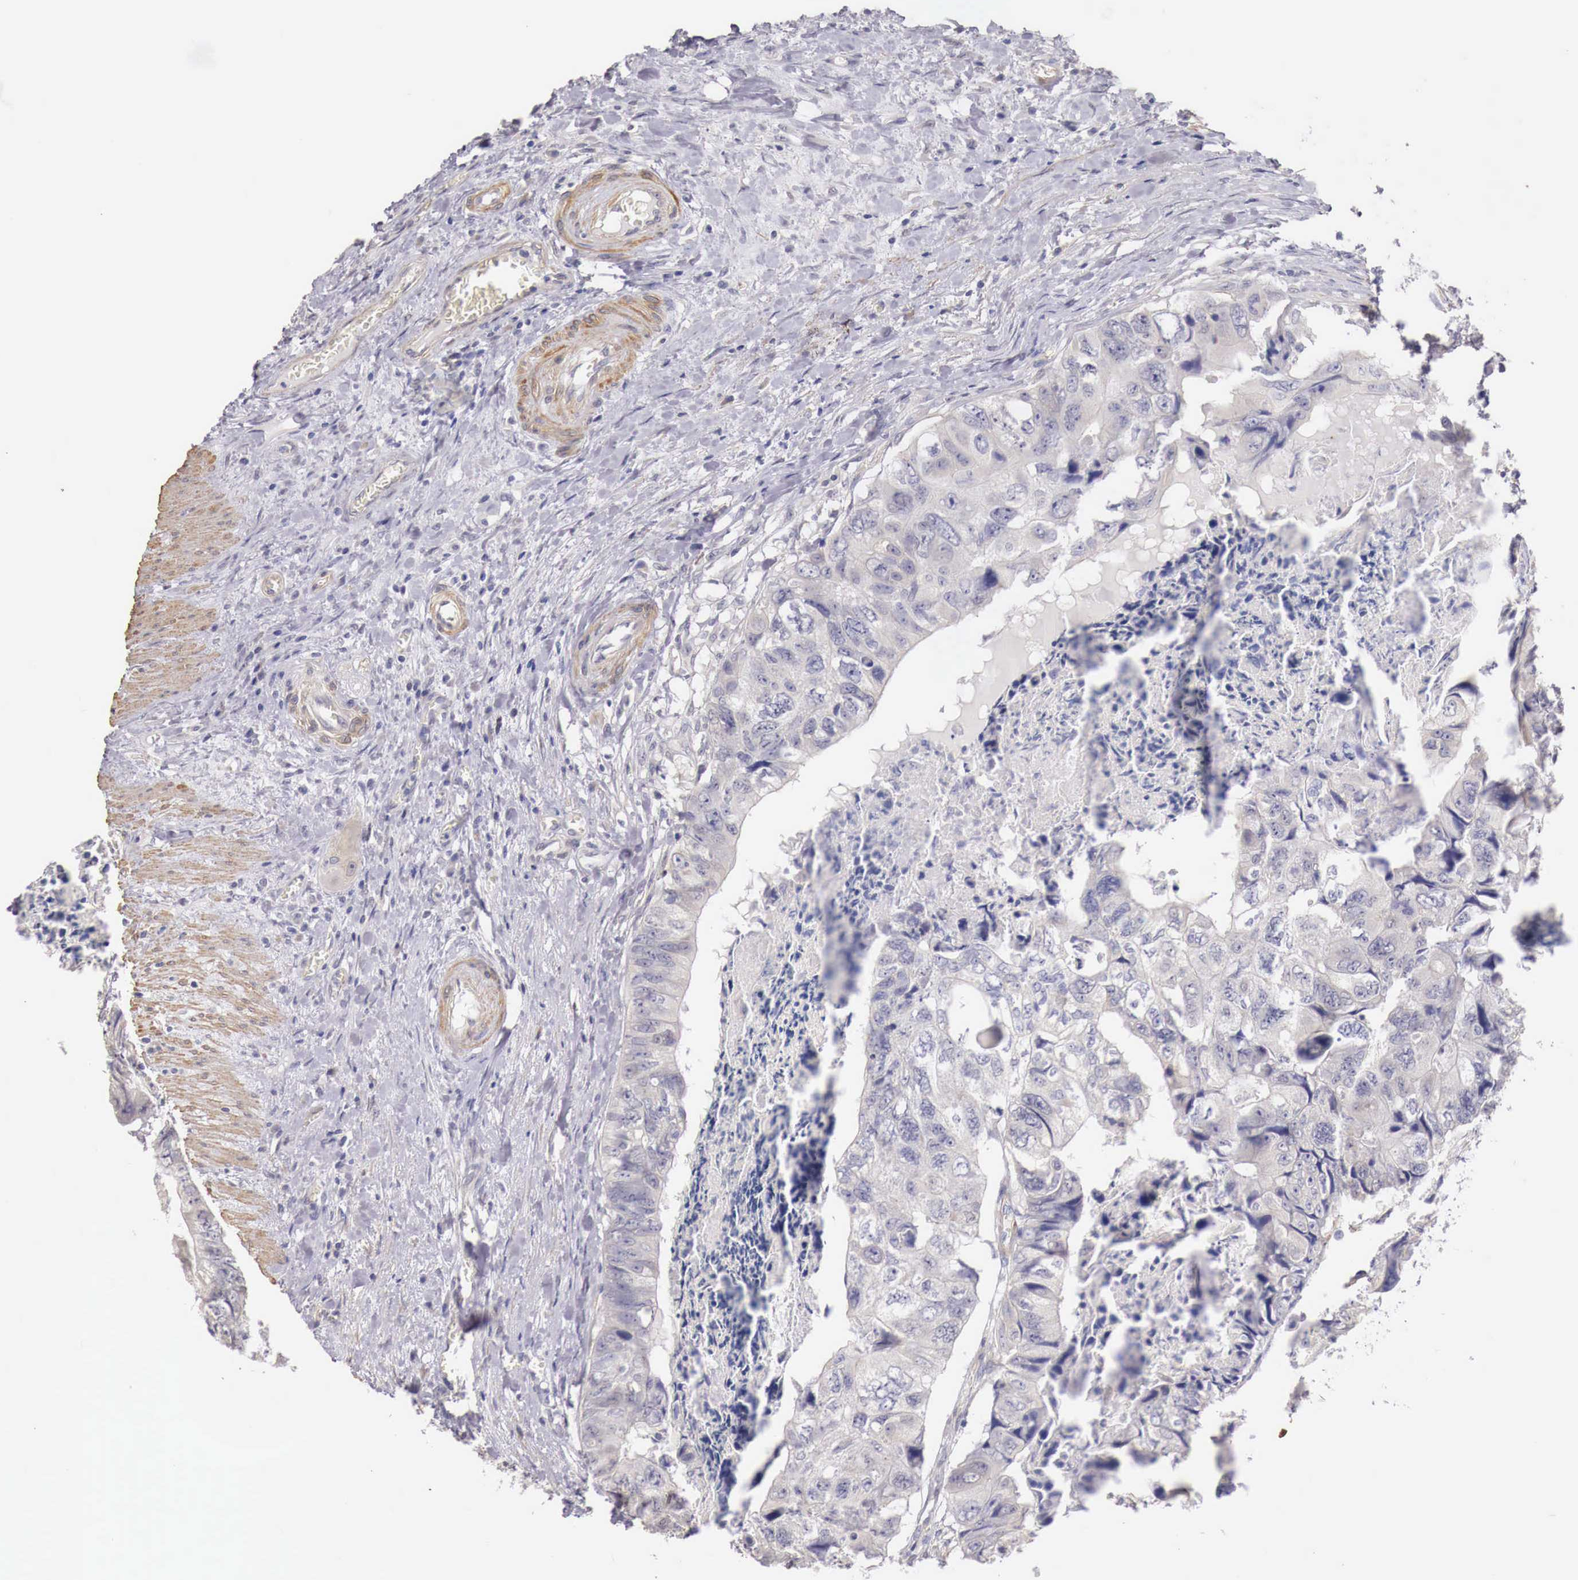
{"staining": {"intensity": "negative", "quantity": "none", "location": "none"}, "tissue": "colorectal cancer", "cell_type": "Tumor cells", "image_type": "cancer", "snomed": [{"axis": "morphology", "description": "Adenocarcinoma, NOS"}, {"axis": "topography", "description": "Rectum"}], "caption": "The immunohistochemistry micrograph has no significant expression in tumor cells of adenocarcinoma (colorectal) tissue.", "gene": "ENOX2", "patient": {"sex": "female", "age": 82}}